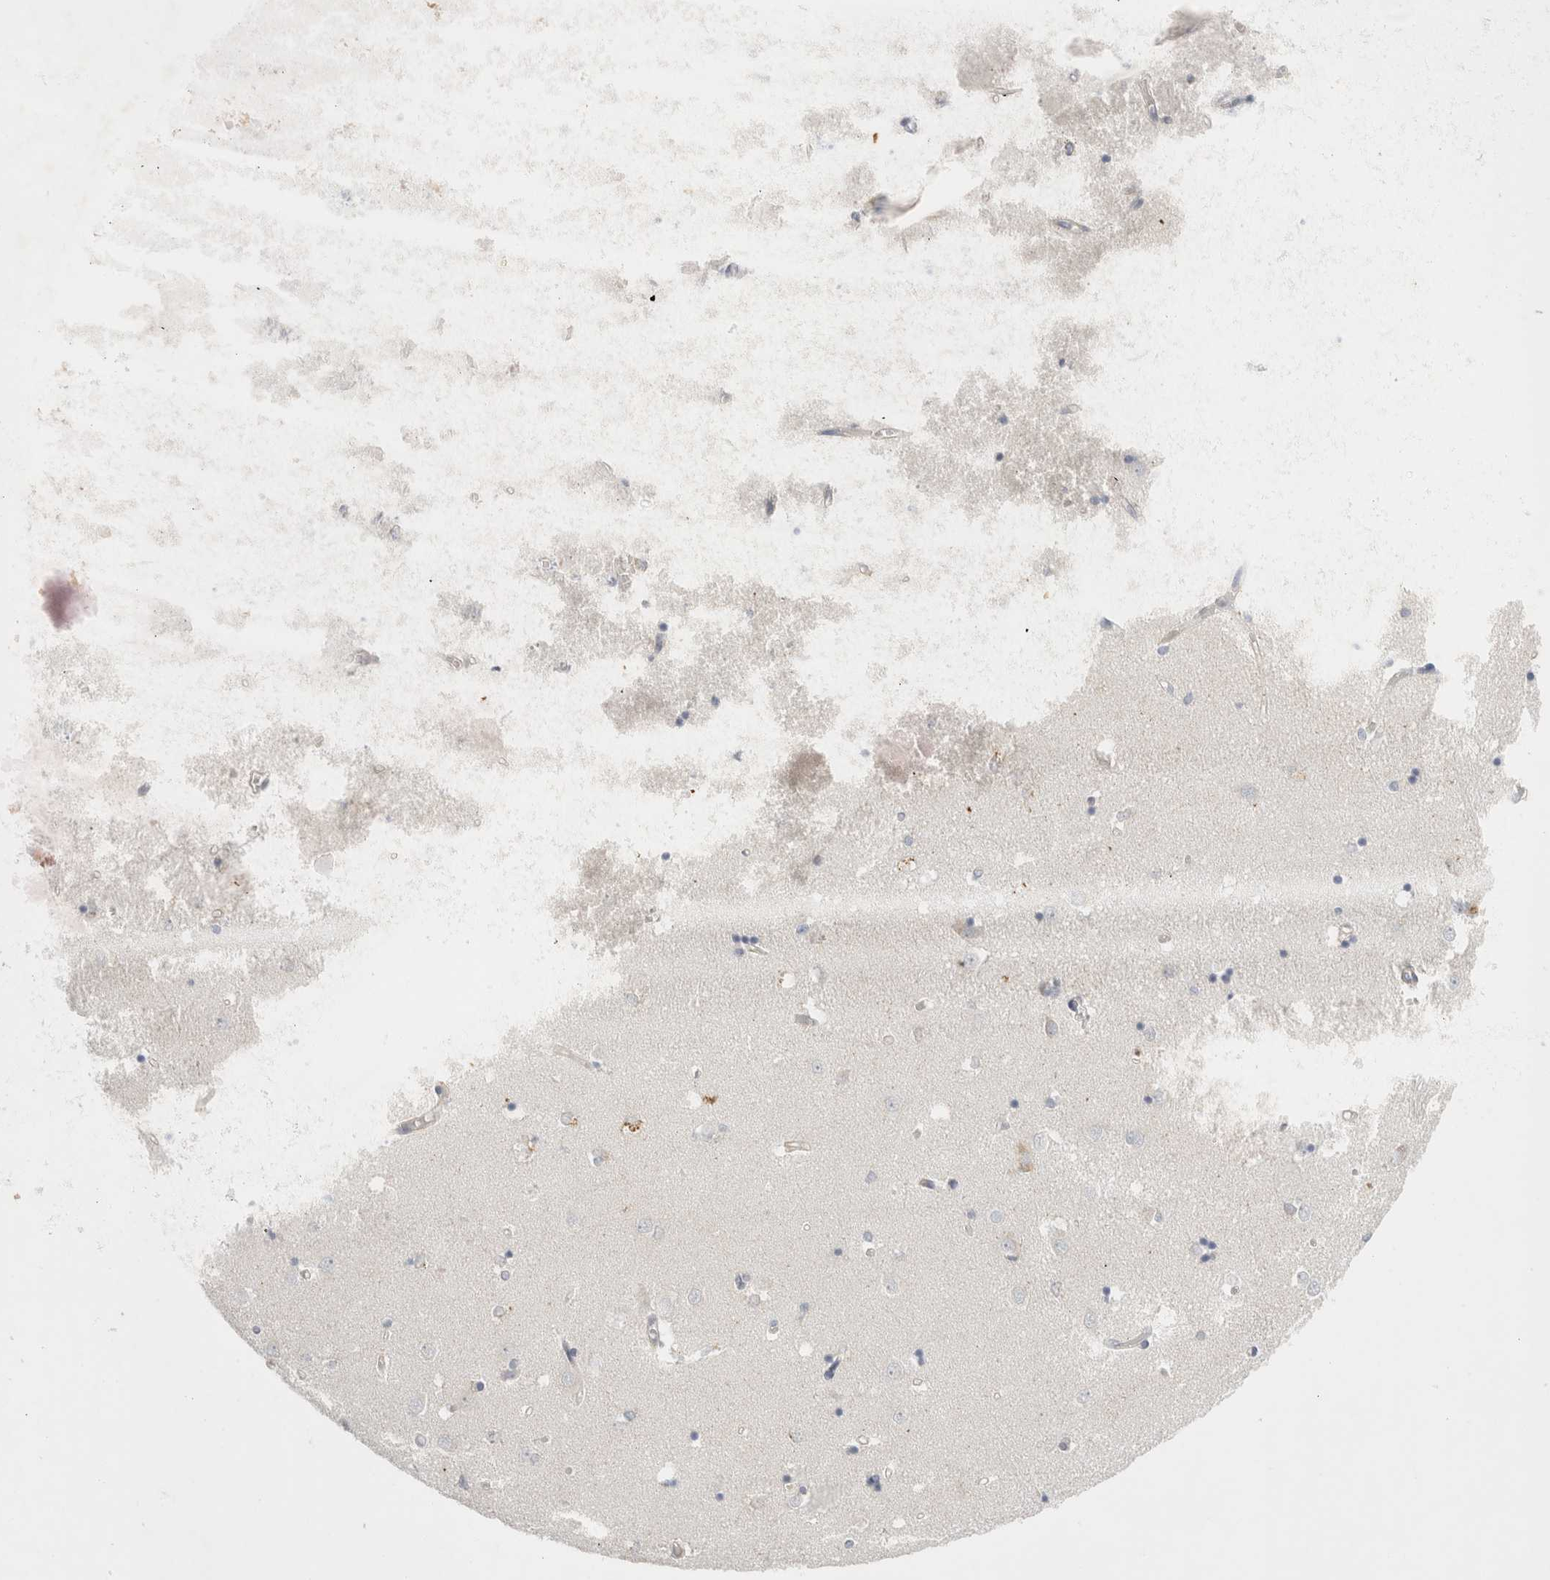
{"staining": {"intensity": "negative", "quantity": "none", "location": "none"}, "tissue": "caudate", "cell_type": "Glial cells", "image_type": "normal", "snomed": [{"axis": "morphology", "description": "Normal tissue, NOS"}, {"axis": "topography", "description": "Lateral ventricle wall"}], "caption": "This image is of unremarkable caudate stained with IHC to label a protein in brown with the nuclei are counter-stained blue. There is no positivity in glial cells.", "gene": "ZNF23", "patient": {"sex": "male", "age": 45}}